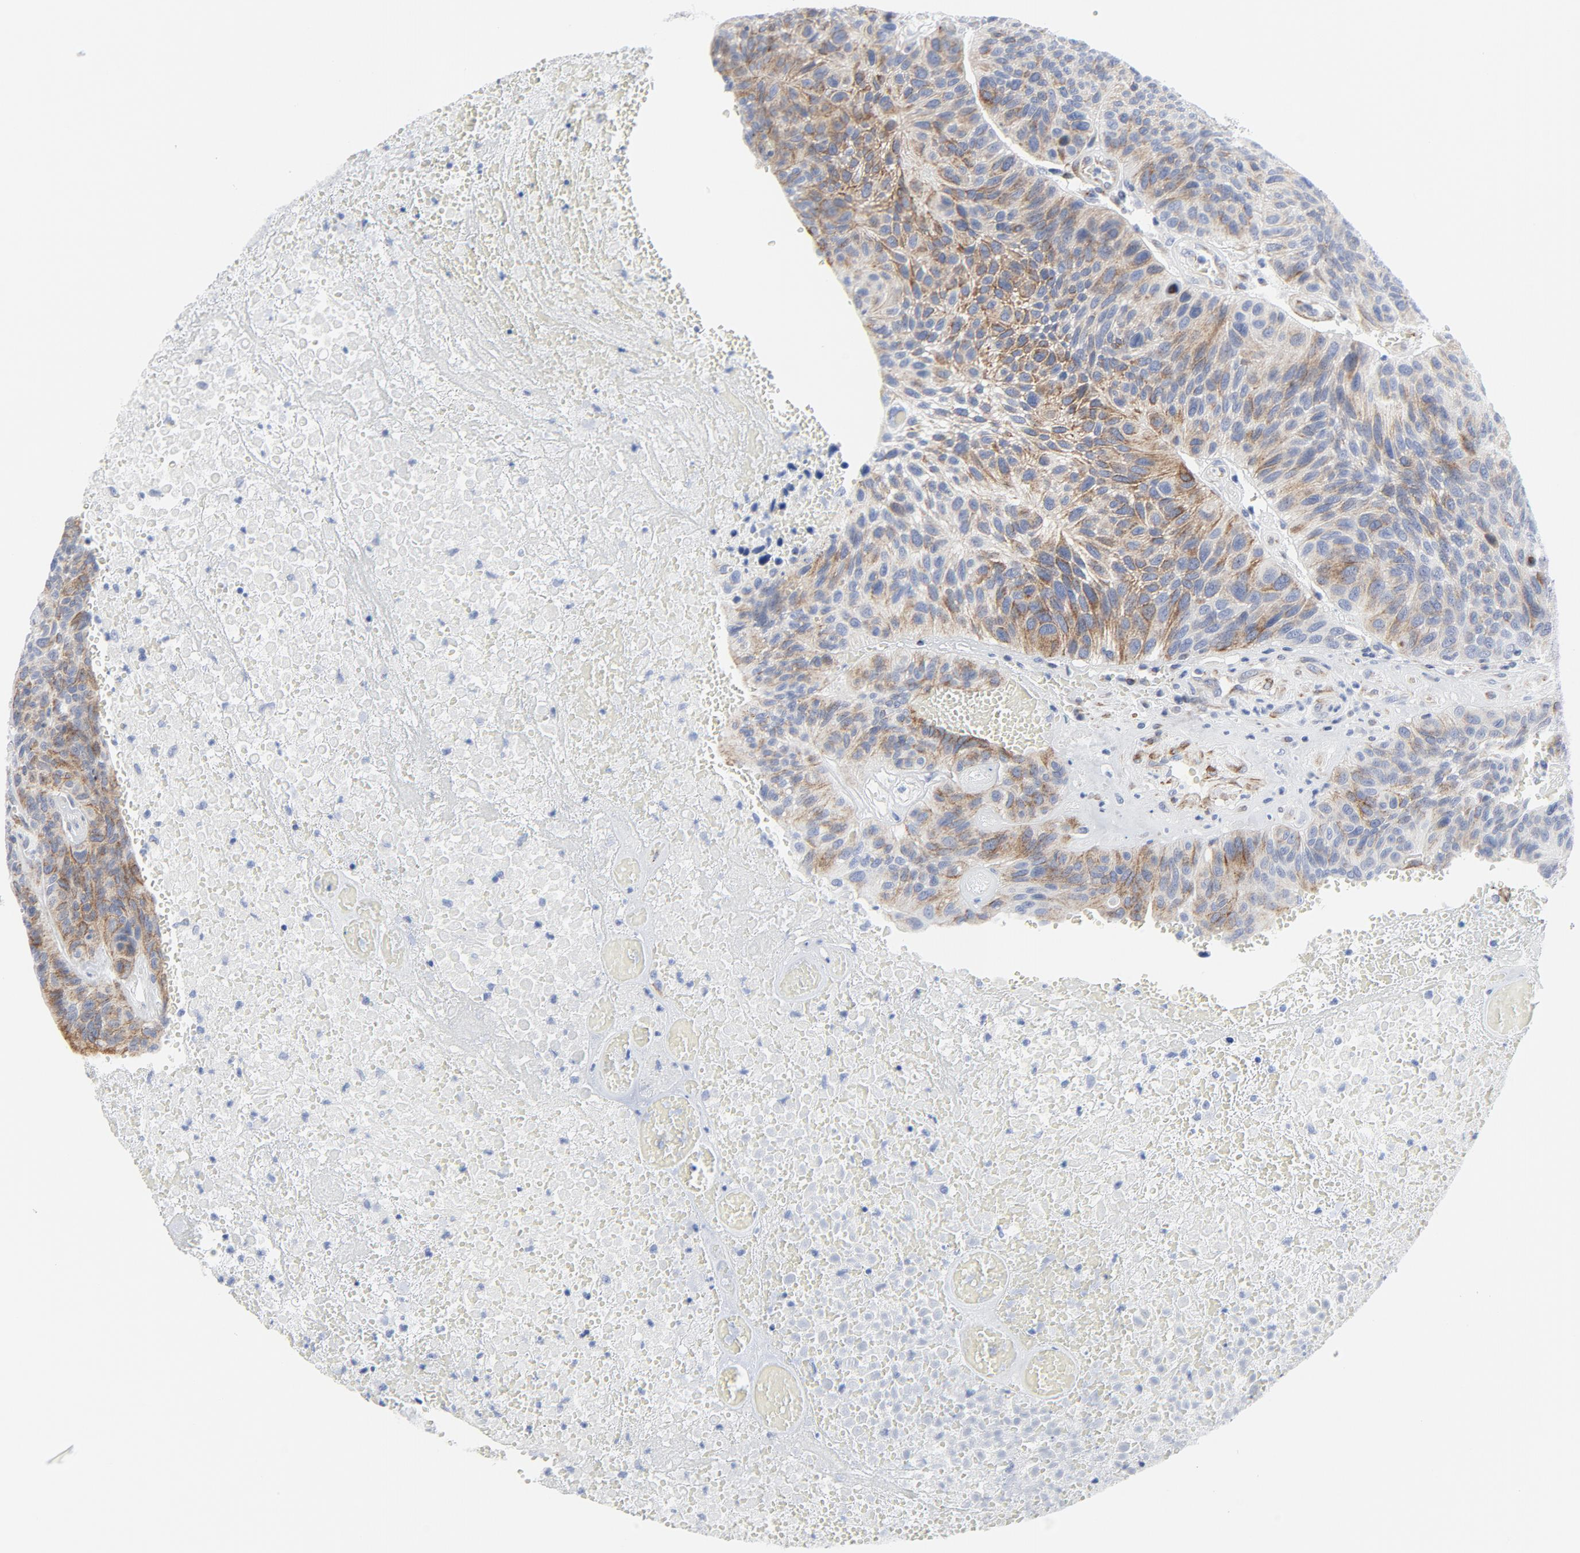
{"staining": {"intensity": "moderate", "quantity": "<25%", "location": "cytoplasmic/membranous"}, "tissue": "urothelial cancer", "cell_type": "Tumor cells", "image_type": "cancer", "snomed": [{"axis": "morphology", "description": "Urothelial carcinoma, High grade"}, {"axis": "topography", "description": "Urinary bladder"}], "caption": "Urothelial carcinoma (high-grade) tissue displays moderate cytoplasmic/membranous positivity in approximately <25% of tumor cells Nuclei are stained in blue.", "gene": "TUBB1", "patient": {"sex": "male", "age": 66}}